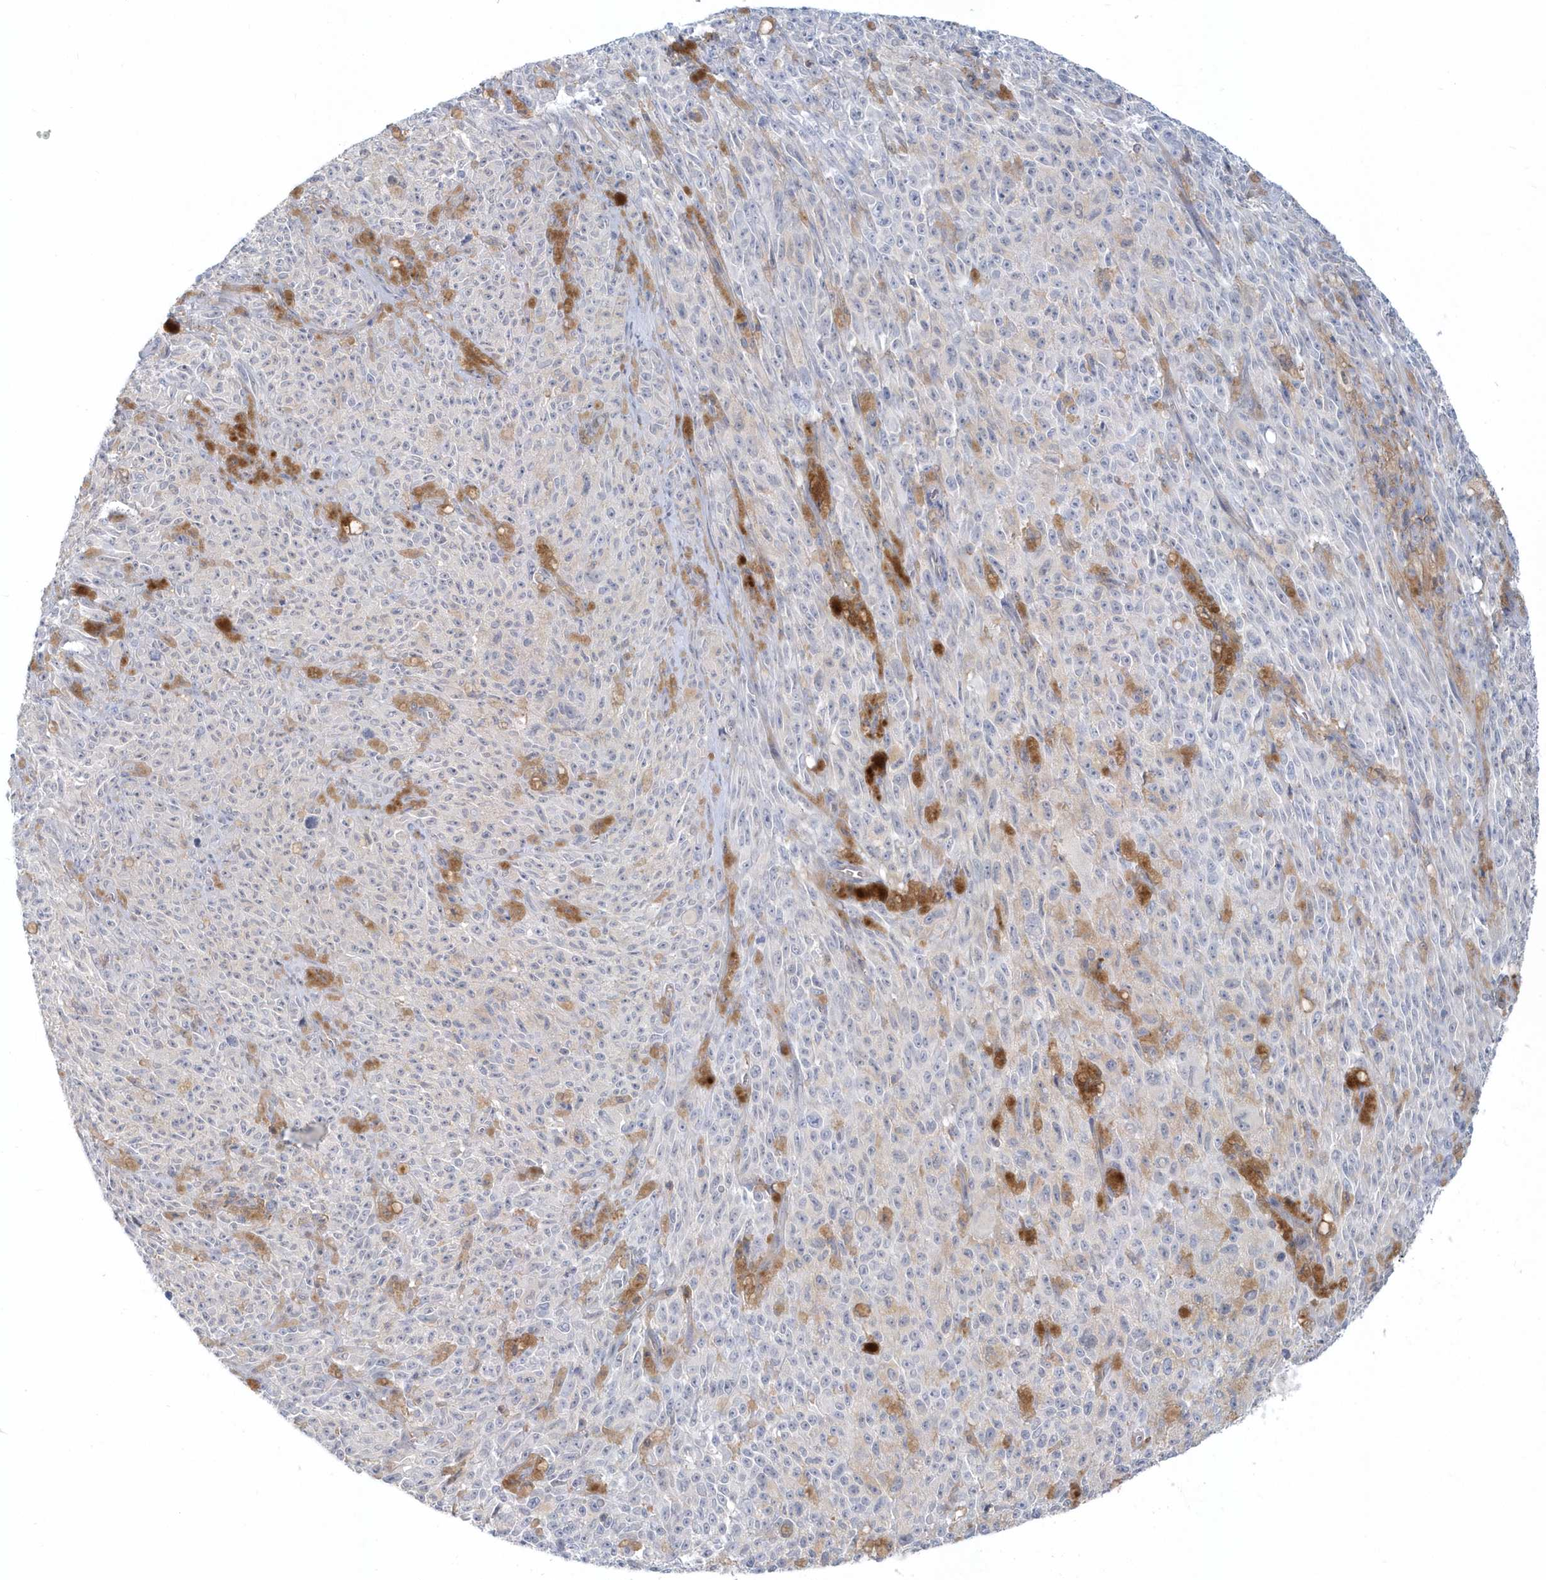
{"staining": {"intensity": "negative", "quantity": "none", "location": "none"}, "tissue": "melanoma", "cell_type": "Tumor cells", "image_type": "cancer", "snomed": [{"axis": "morphology", "description": "Malignant melanoma, NOS"}, {"axis": "topography", "description": "Skin"}], "caption": "Immunohistochemistry of malignant melanoma exhibits no positivity in tumor cells. The staining was performed using DAB to visualize the protein expression in brown, while the nuclei were stained in blue with hematoxylin (Magnification: 20x).", "gene": "RNF7", "patient": {"sex": "female", "age": 82}}